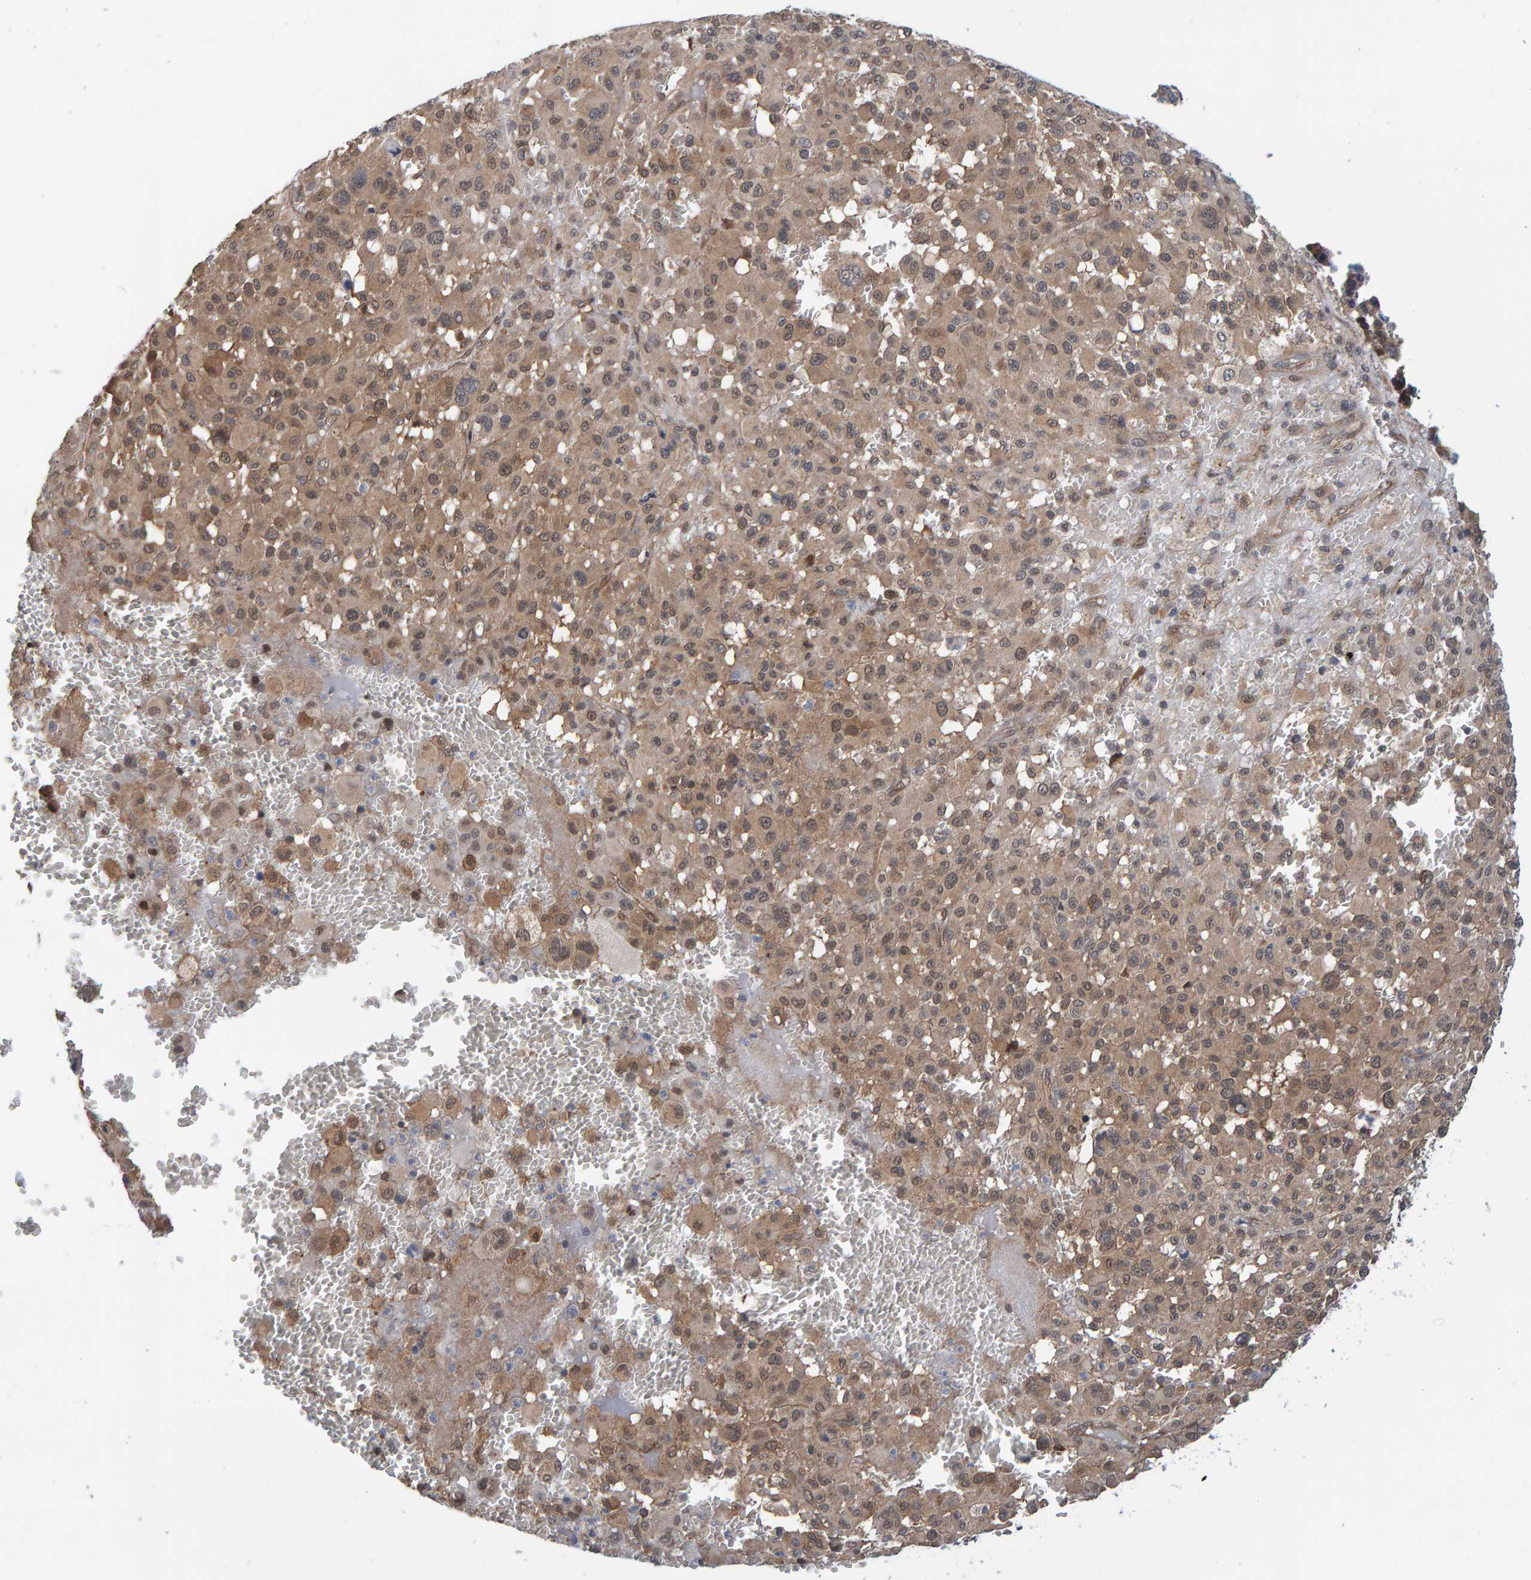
{"staining": {"intensity": "moderate", "quantity": ">75%", "location": "cytoplasmic/membranous"}, "tissue": "melanoma", "cell_type": "Tumor cells", "image_type": "cancer", "snomed": [{"axis": "morphology", "description": "Malignant melanoma, Metastatic site"}, {"axis": "topography", "description": "Skin"}], "caption": "Immunohistochemical staining of human malignant melanoma (metastatic site) reveals medium levels of moderate cytoplasmic/membranous positivity in about >75% of tumor cells.", "gene": "SCRN2", "patient": {"sex": "female", "age": 74}}